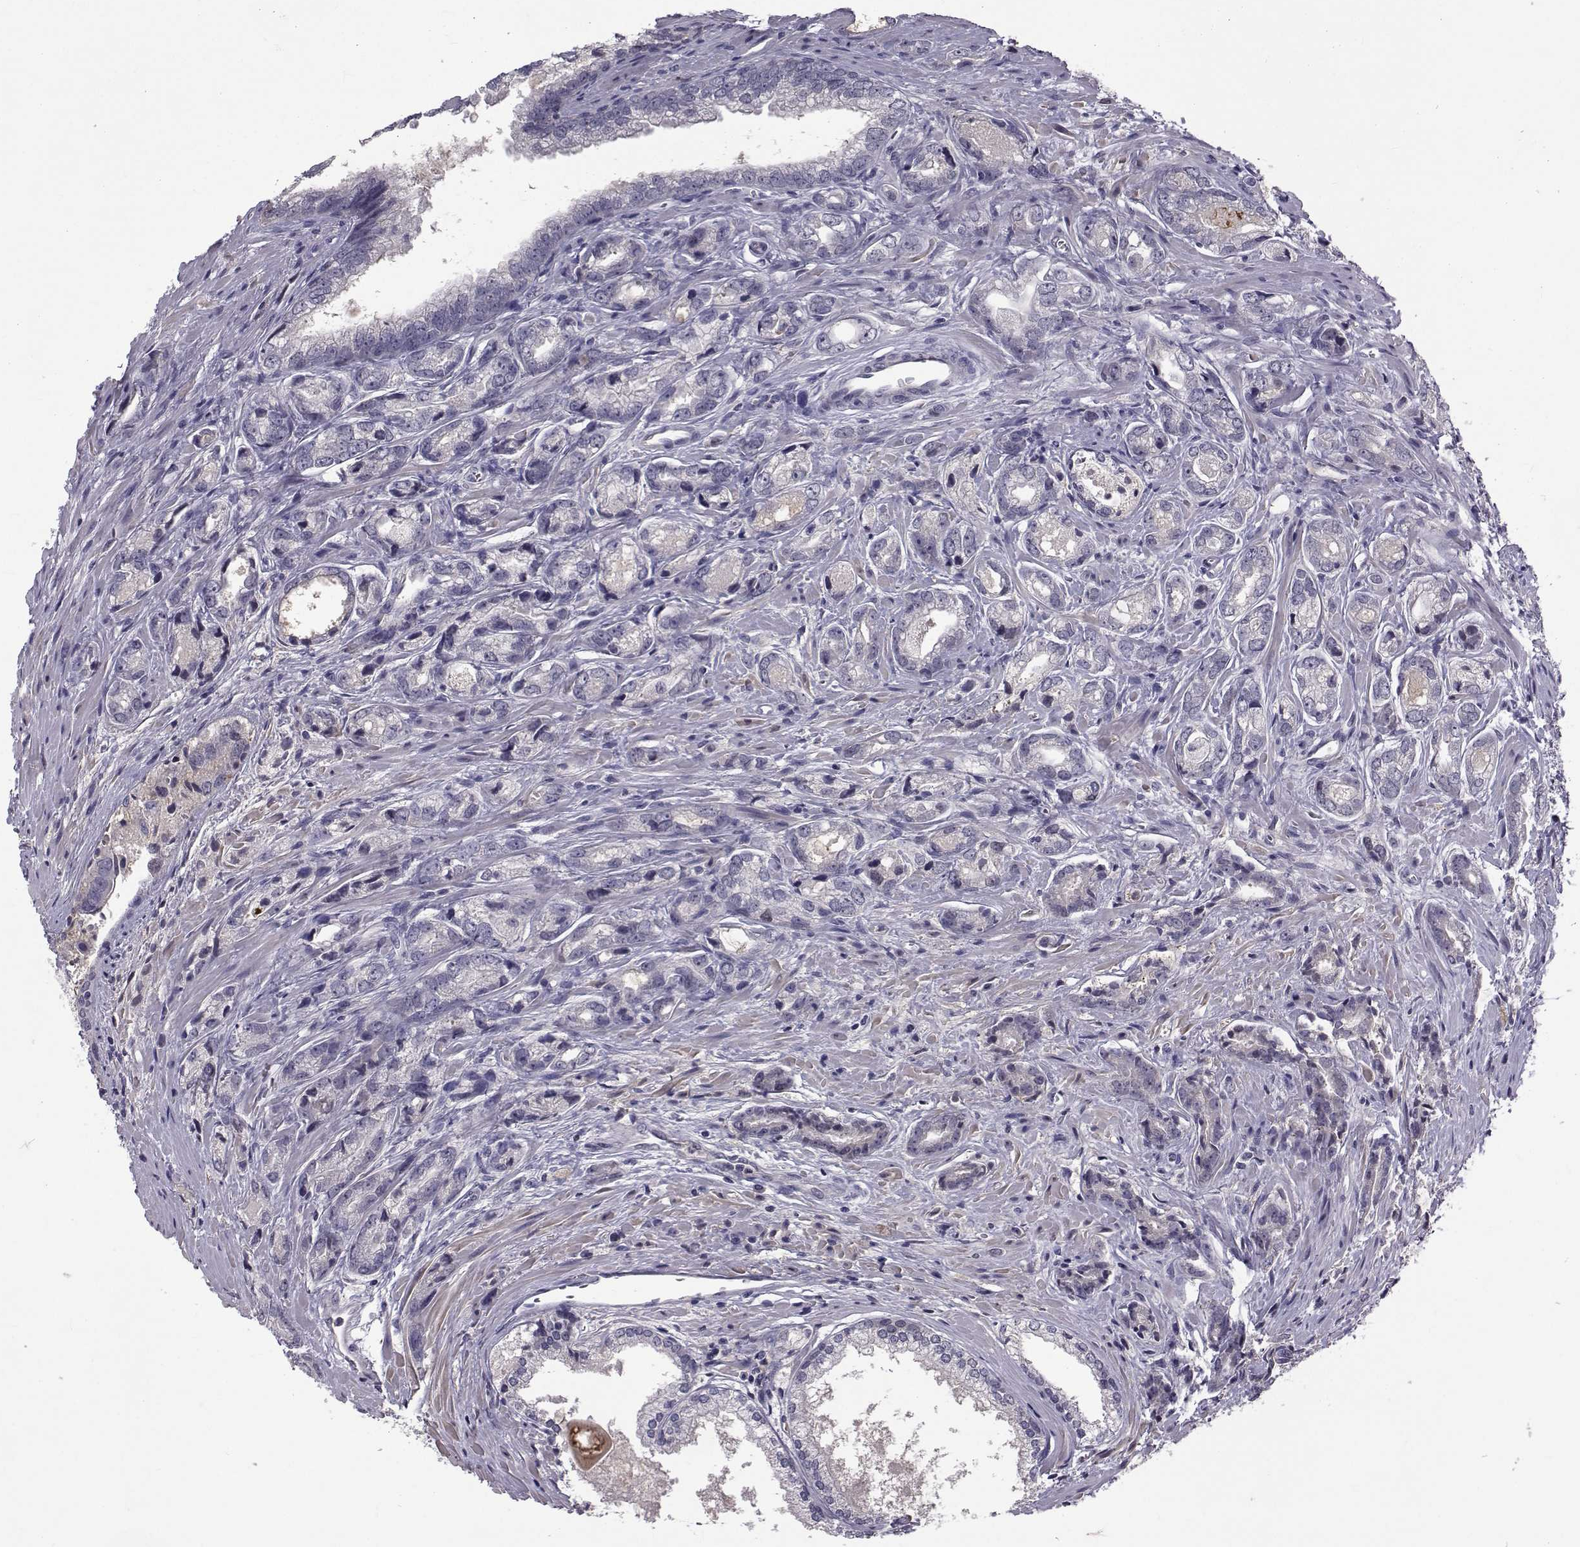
{"staining": {"intensity": "negative", "quantity": "none", "location": "none"}, "tissue": "prostate cancer", "cell_type": "Tumor cells", "image_type": "cancer", "snomed": [{"axis": "morphology", "description": "Adenocarcinoma, NOS"}, {"axis": "morphology", "description": "Adenocarcinoma, High grade"}, {"axis": "topography", "description": "Prostate"}], "caption": "High magnification brightfield microscopy of prostate cancer (adenocarcinoma) stained with DAB (brown) and counterstained with hematoxylin (blue): tumor cells show no significant staining.", "gene": "TNFRSF11B", "patient": {"sex": "male", "age": 70}}